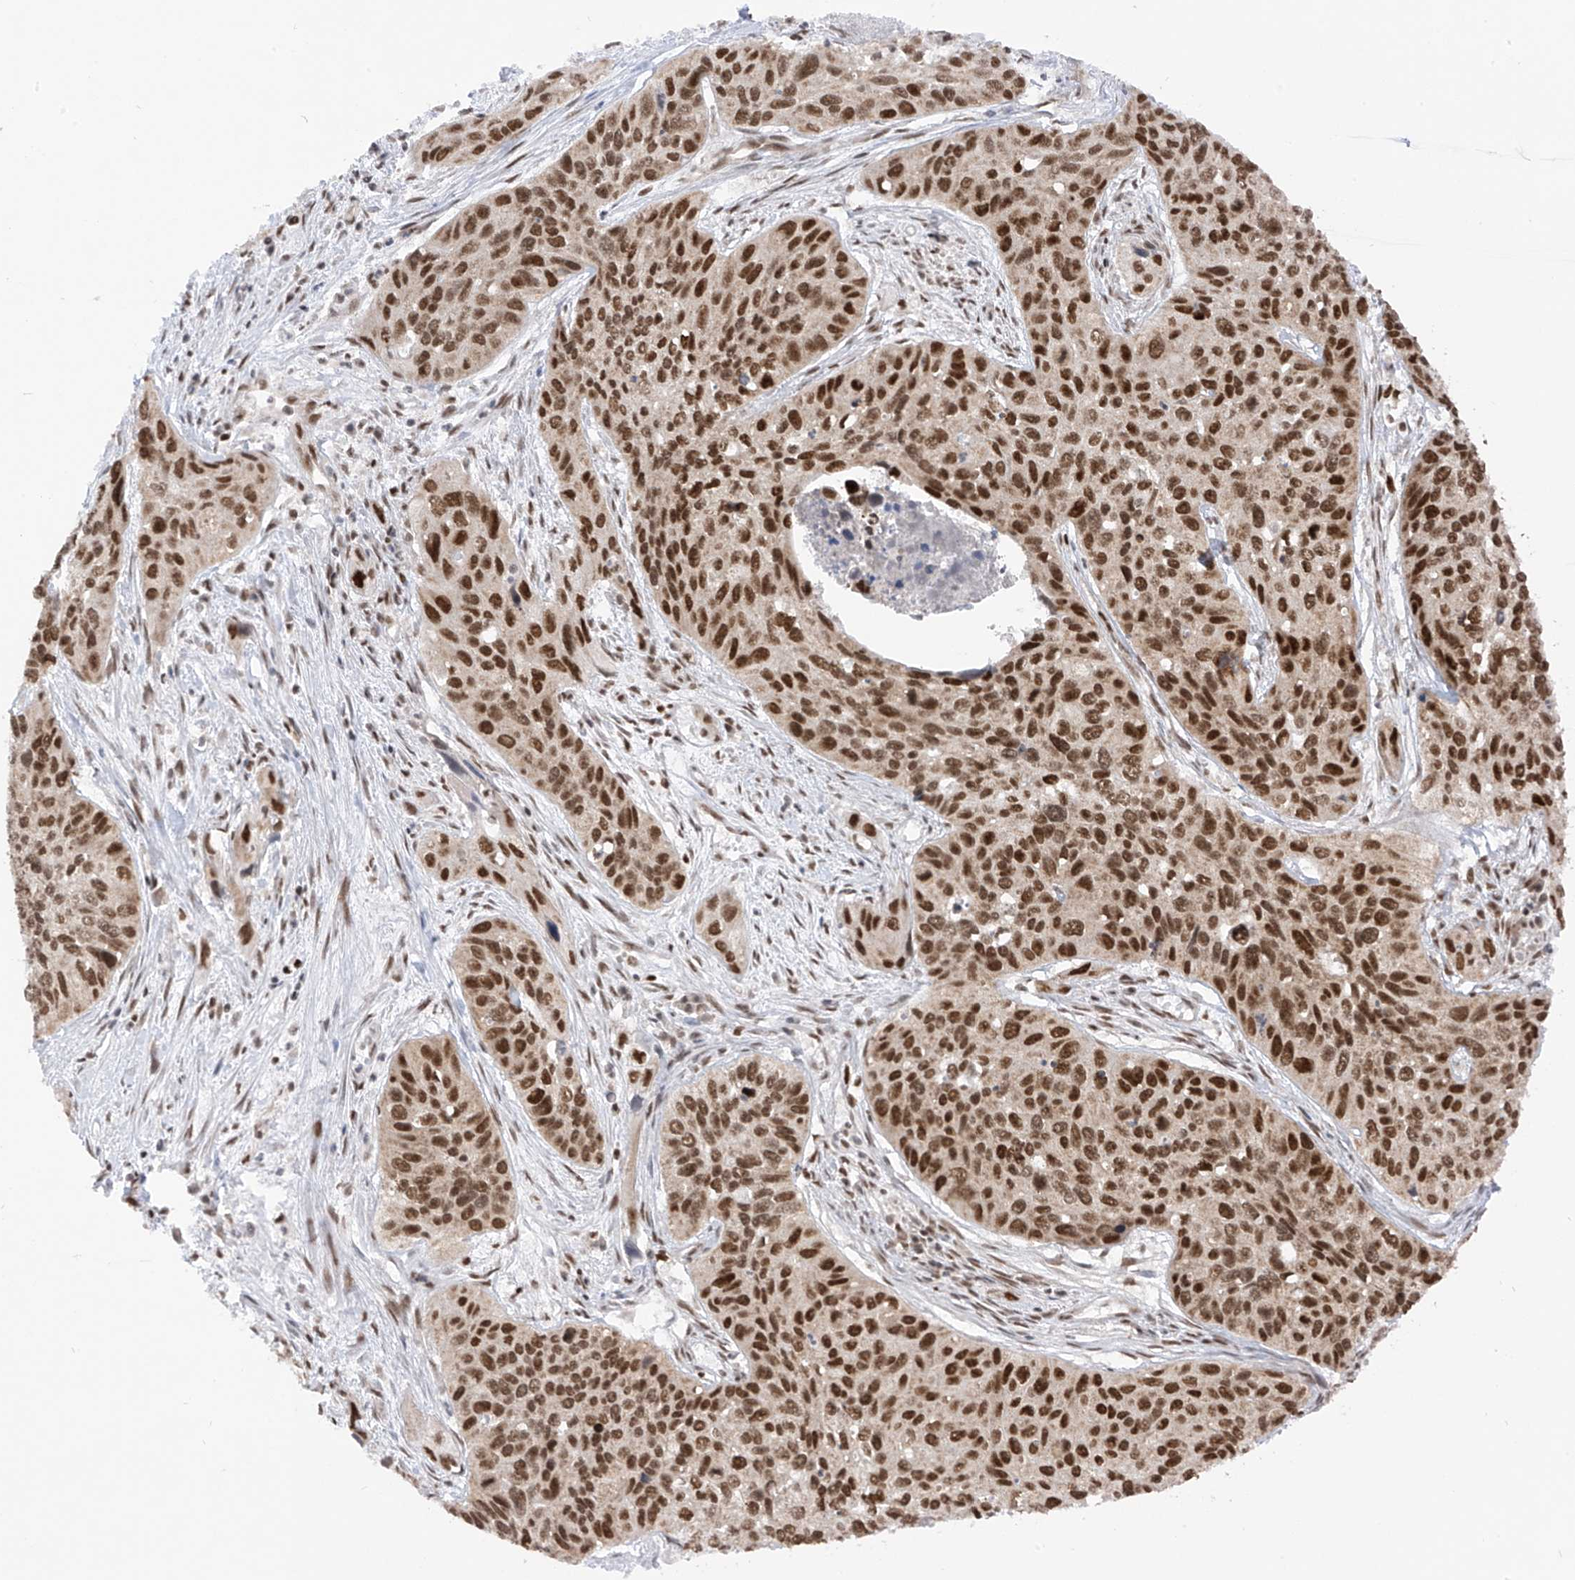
{"staining": {"intensity": "strong", "quantity": ">75%", "location": "cytoplasmic/membranous"}, "tissue": "cervical cancer", "cell_type": "Tumor cells", "image_type": "cancer", "snomed": [{"axis": "morphology", "description": "Squamous cell carcinoma, NOS"}, {"axis": "topography", "description": "Cervix"}], "caption": "Tumor cells exhibit strong cytoplasmic/membranous positivity in approximately >75% of cells in cervical cancer (squamous cell carcinoma).", "gene": "AURKAIP1", "patient": {"sex": "female", "age": 55}}